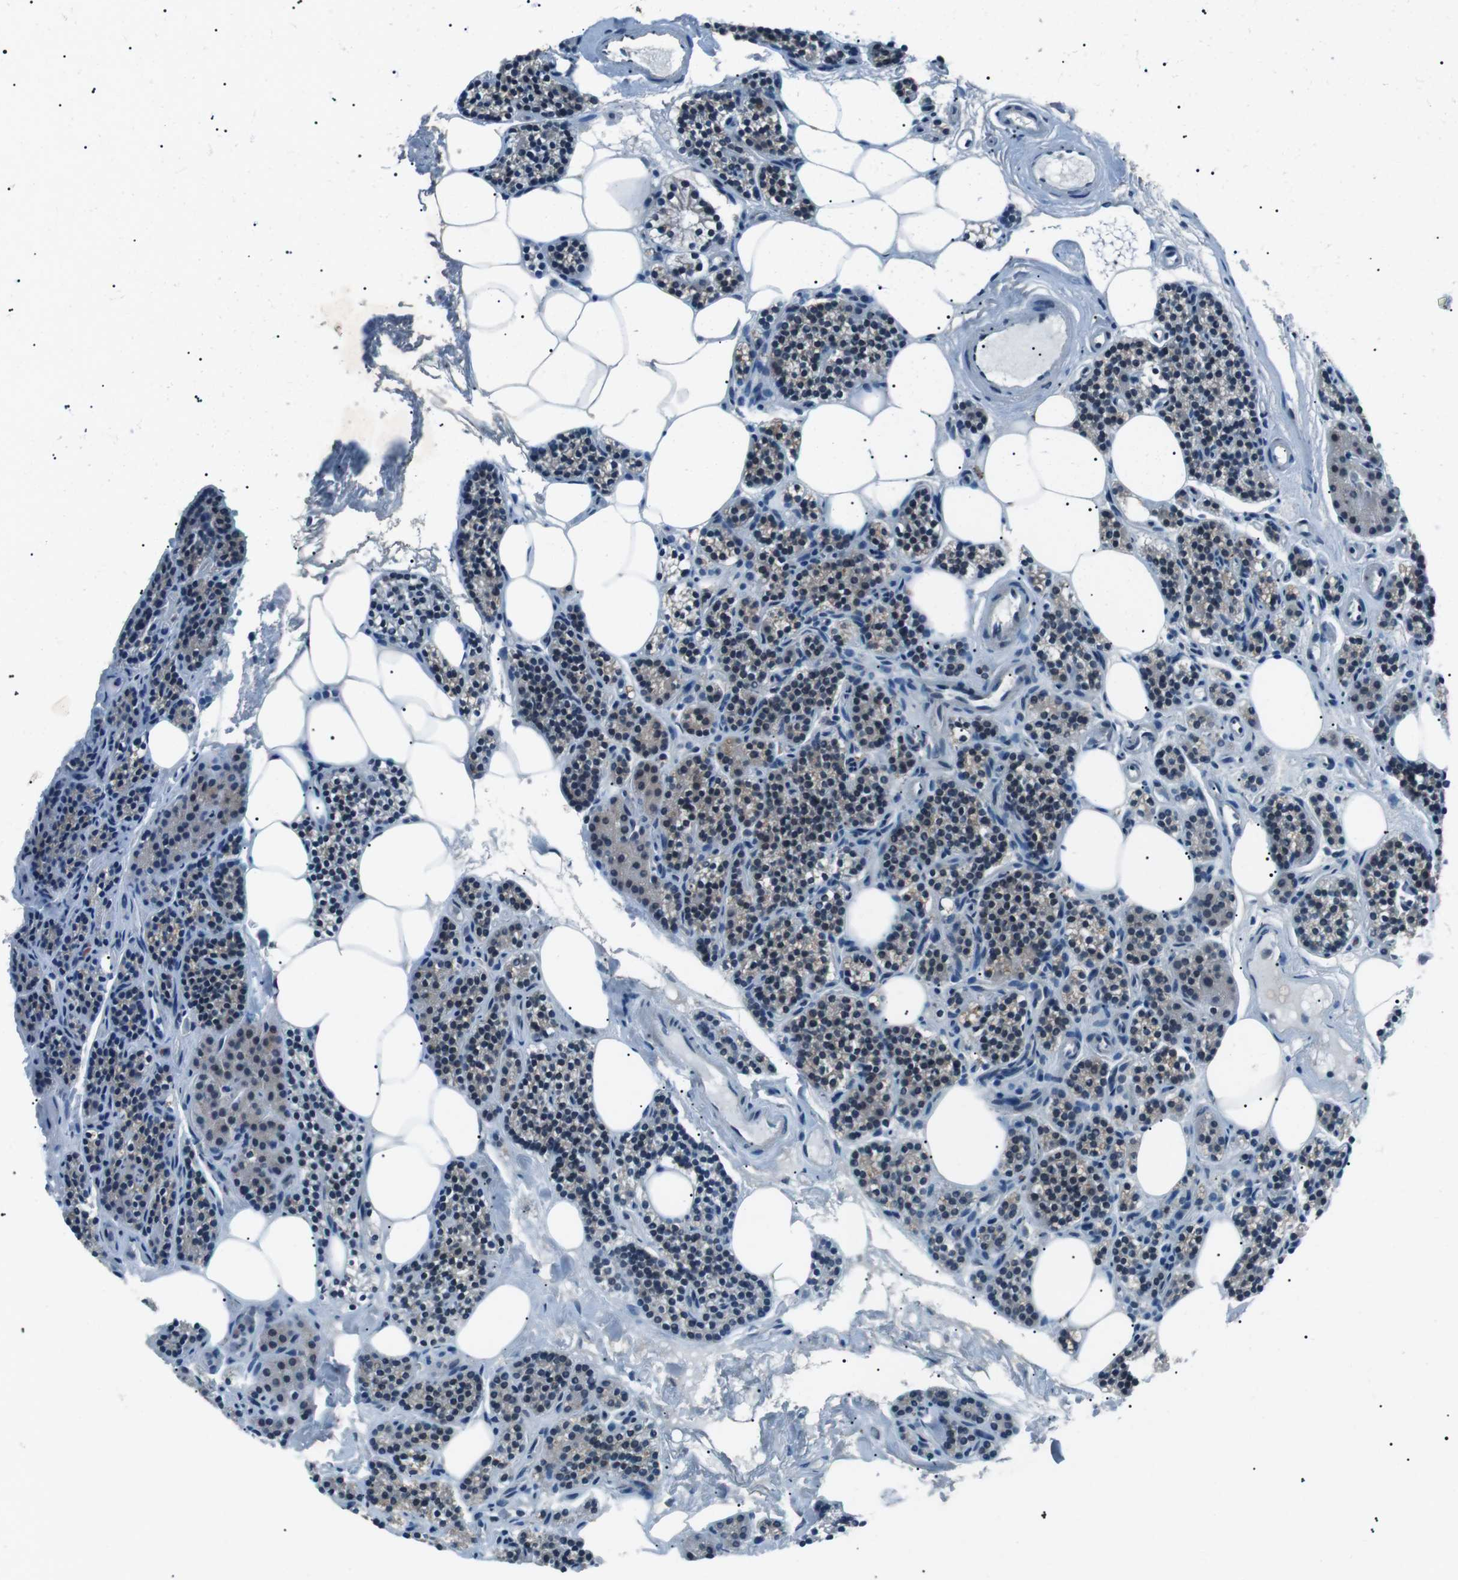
{"staining": {"intensity": "moderate", "quantity": "25%-75%", "location": "cytoplasmic/membranous"}, "tissue": "parathyroid gland", "cell_type": "Glandular cells", "image_type": "normal", "snomed": [{"axis": "morphology", "description": "Normal tissue, NOS"}, {"axis": "morphology", "description": "Adenoma, NOS"}, {"axis": "topography", "description": "Parathyroid gland"}], "caption": "Protein analysis of normal parathyroid gland demonstrates moderate cytoplasmic/membranous expression in approximately 25%-75% of glandular cells.", "gene": "LRIG2", "patient": {"sex": "female", "age": 74}}